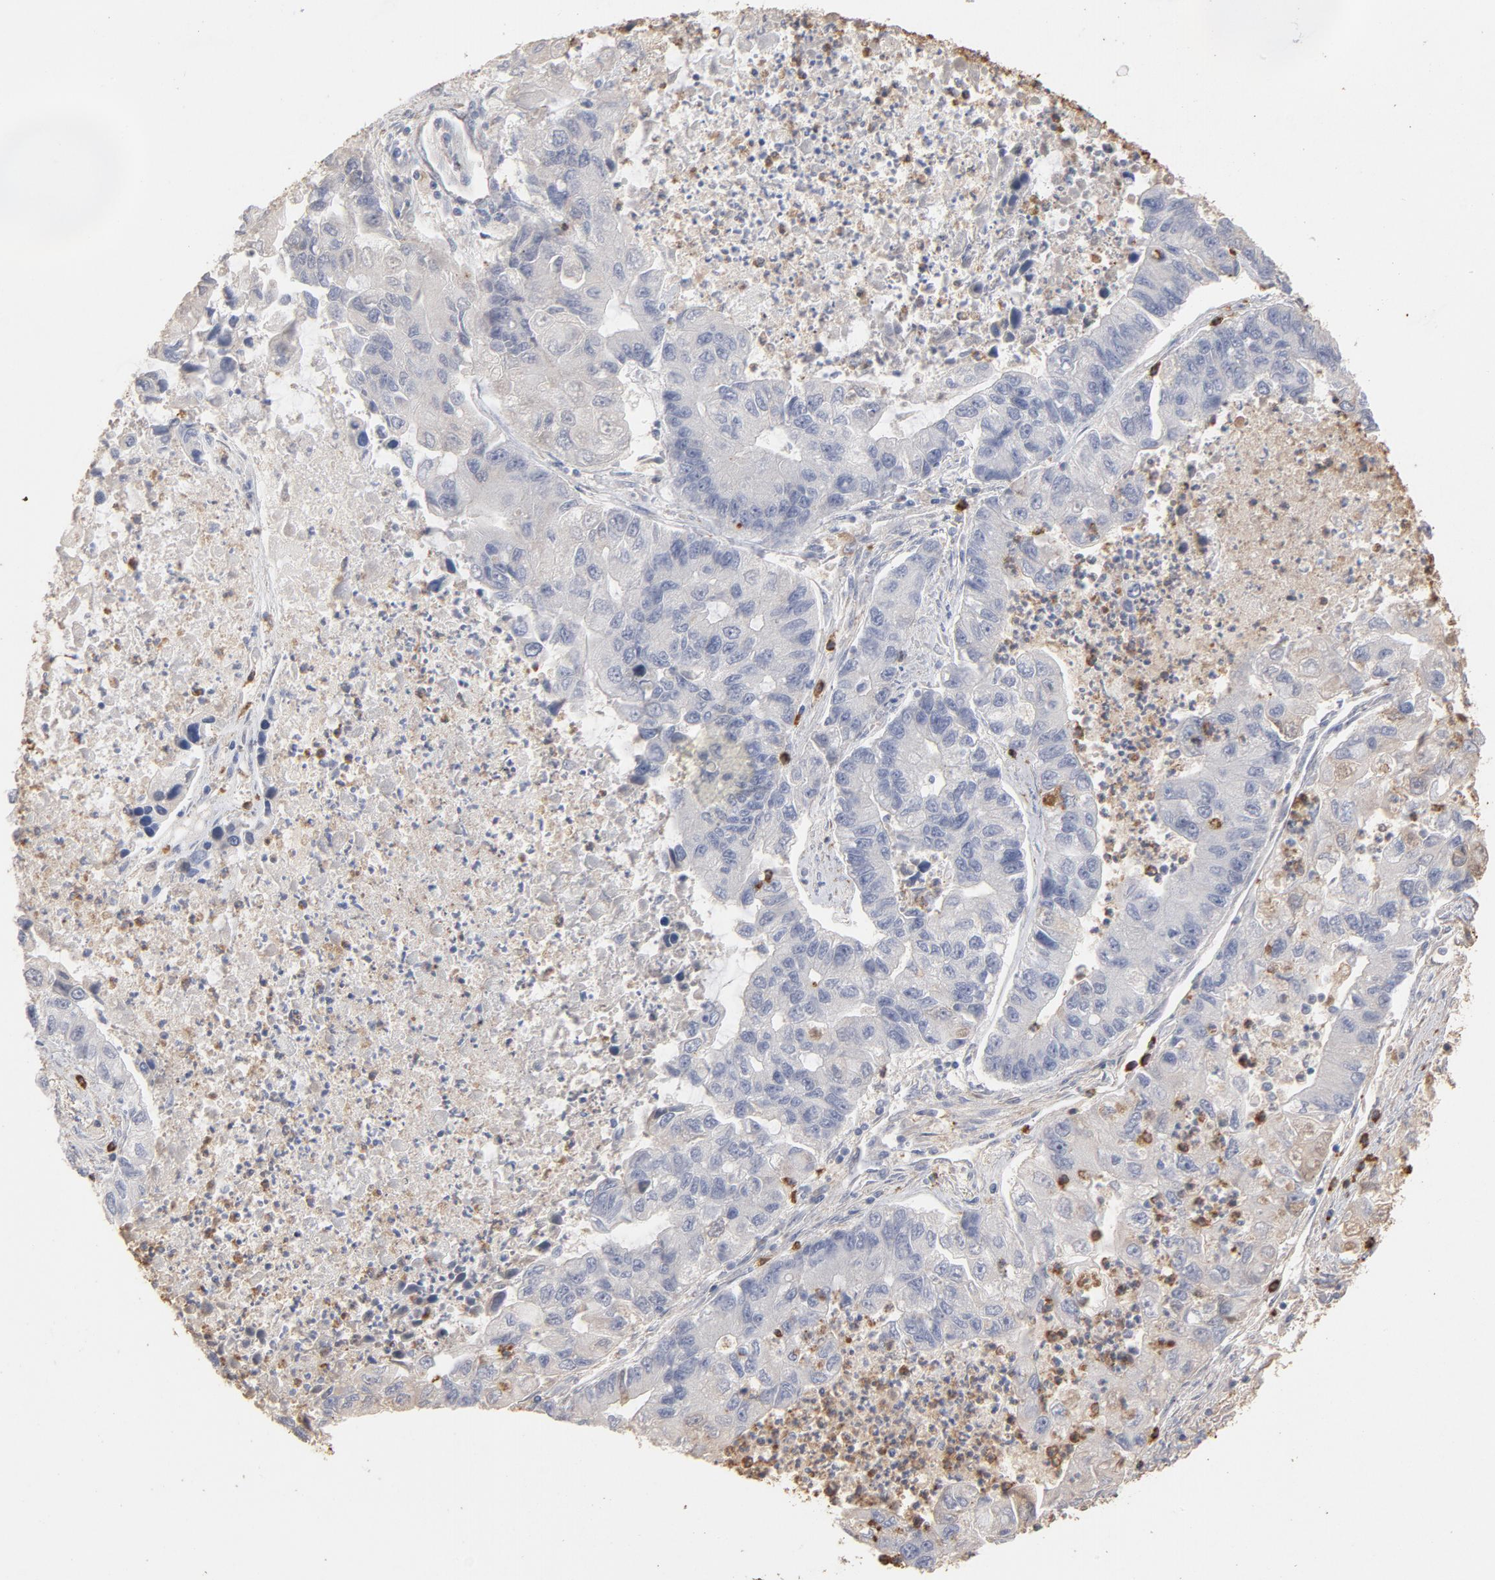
{"staining": {"intensity": "weak", "quantity": "<25%", "location": "cytoplasmic/membranous"}, "tissue": "lung cancer", "cell_type": "Tumor cells", "image_type": "cancer", "snomed": [{"axis": "morphology", "description": "Adenocarcinoma, NOS"}, {"axis": "topography", "description": "Lung"}], "caption": "A high-resolution micrograph shows immunohistochemistry (IHC) staining of adenocarcinoma (lung), which reveals no significant staining in tumor cells.", "gene": "PNMA1", "patient": {"sex": "female", "age": 51}}